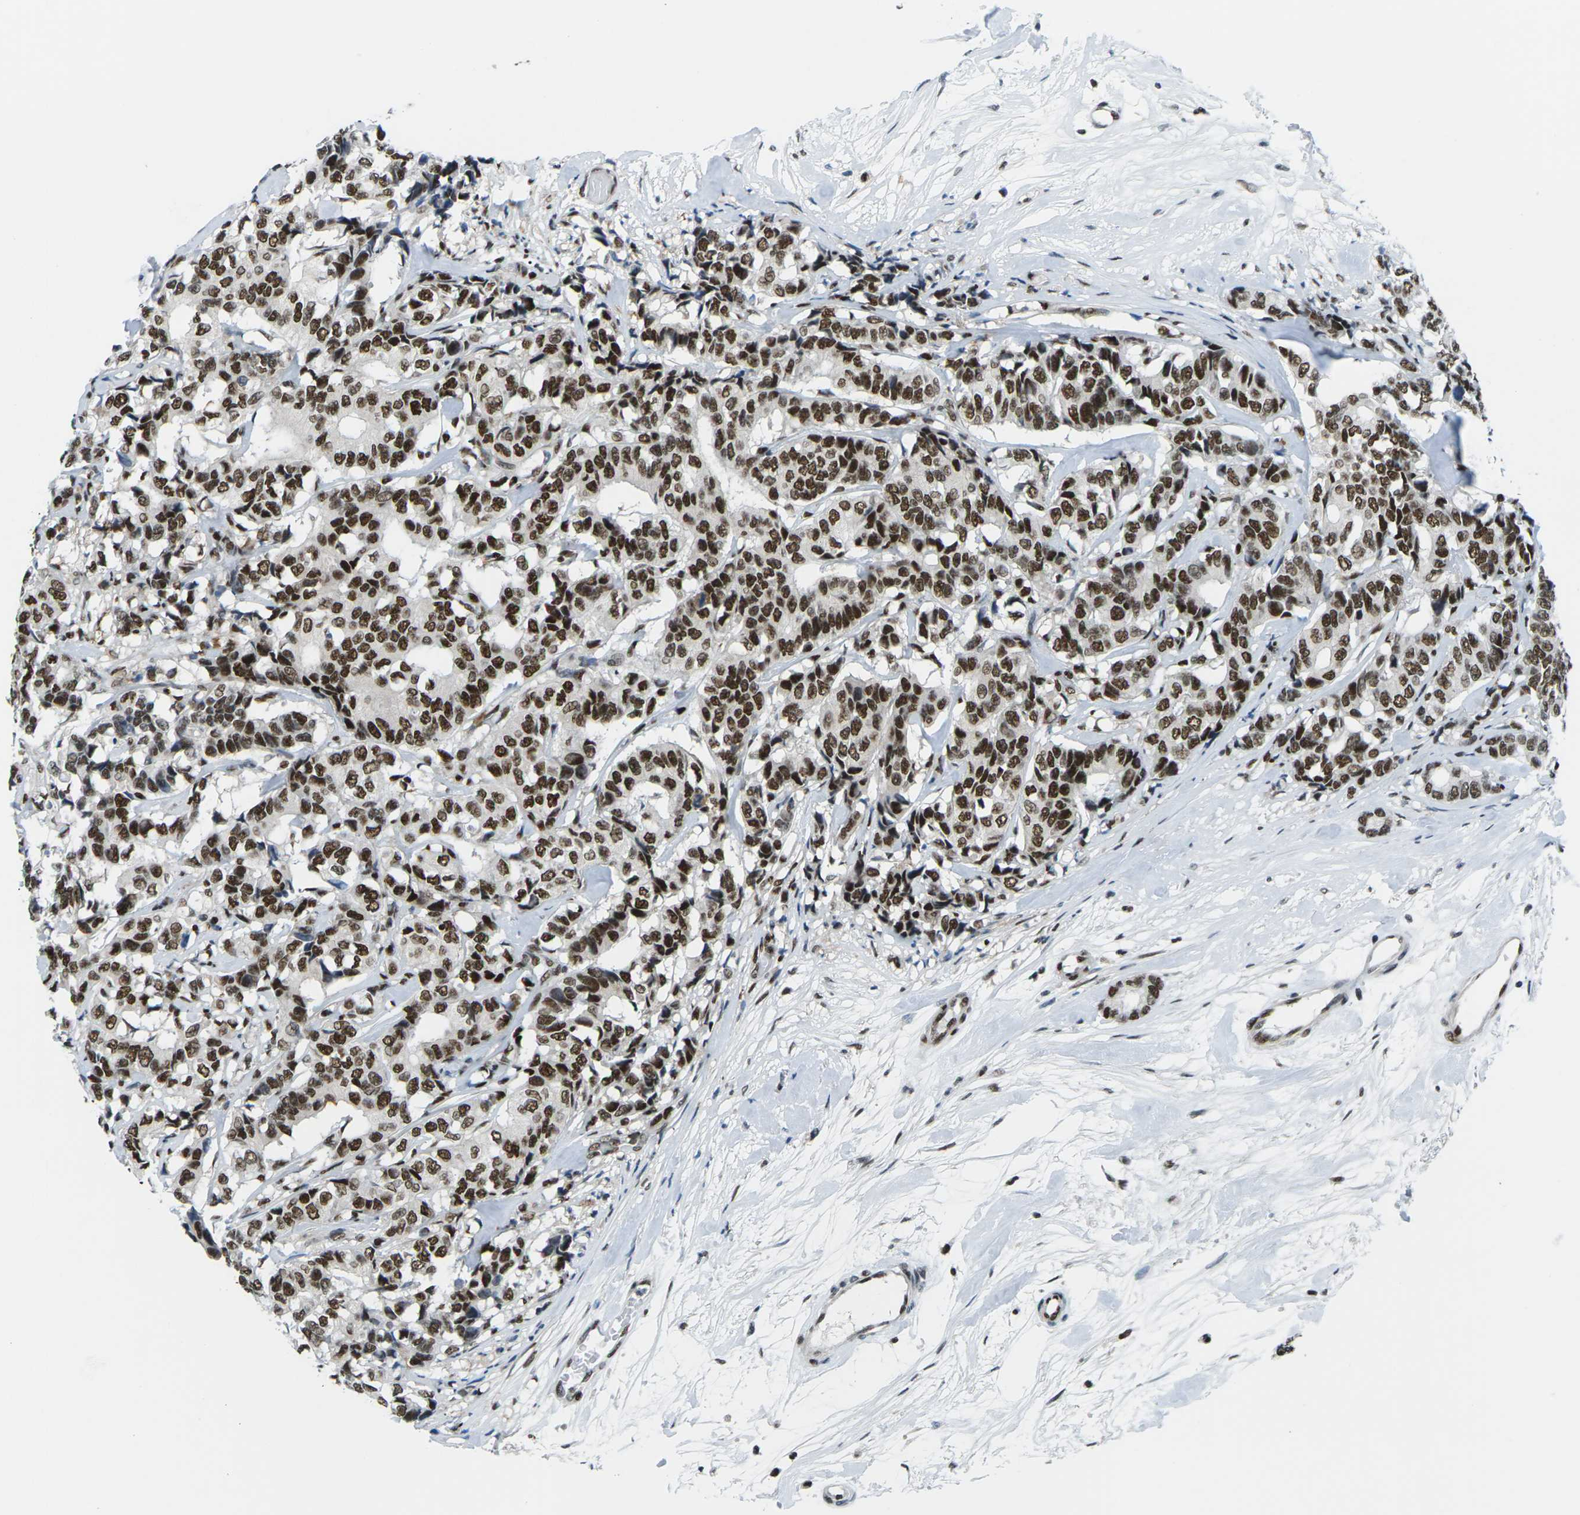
{"staining": {"intensity": "strong", "quantity": ">75%", "location": "nuclear"}, "tissue": "breast cancer", "cell_type": "Tumor cells", "image_type": "cancer", "snomed": [{"axis": "morphology", "description": "Duct carcinoma"}, {"axis": "topography", "description": "Breast"}], "caption": "A brown stain highlights strong nuclear expression of a protein in human infiltrating ductal carcinoma (breast) tumor cells.", "gene": "PSME3", "patient": {"sex": "female", "age": 87}}